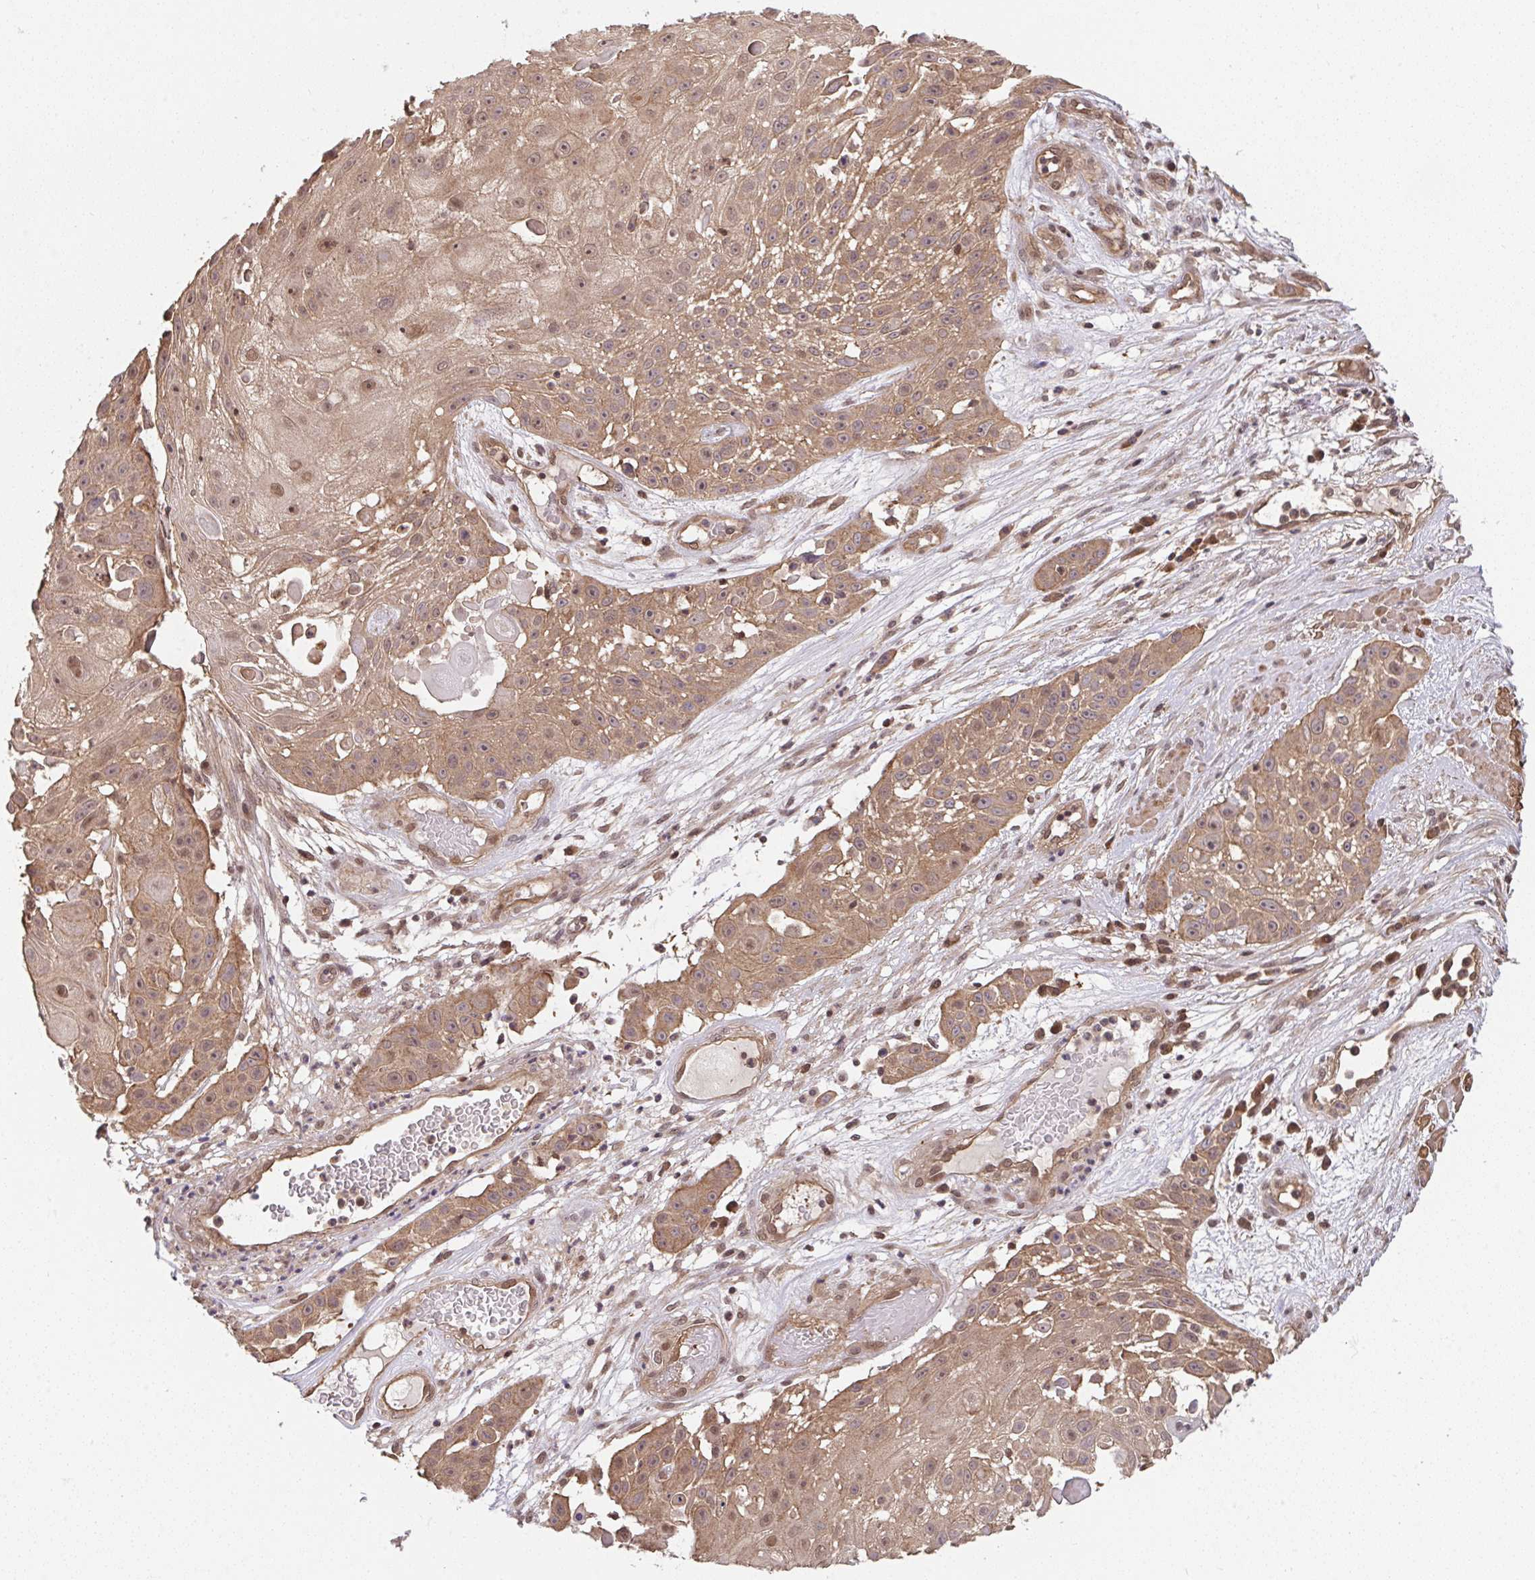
{"staining": {"intensity": "moderate", "quantity": ">75%", "location": "cytoplasmic/membranous,nuclear"}, "tissue": "skin cancer", "cell_type": "Tumor cells", "image_type": "cancer", "snomed": [{"axis": "morphology", "description": "Squamous cell carcinoma, NOS"}, {"axis": "topography", "description": "Skin"}], "caption": "IHC staining of skin cancer, which displays medium levels of moderate cytoplasmic/membranous and nuclear positivity in approximately >75% of tumor cells indicating moderate cytoplasmic/membranous and nuclear protein positivity. The staining was performed using DAB (3,3'-diaminobenzidine) (brown) for protein detection and nuclei were counterstained in hematoxylin (blue).", "gene": "ZNF696", "patient": {"sex": "female", "age": 86}}